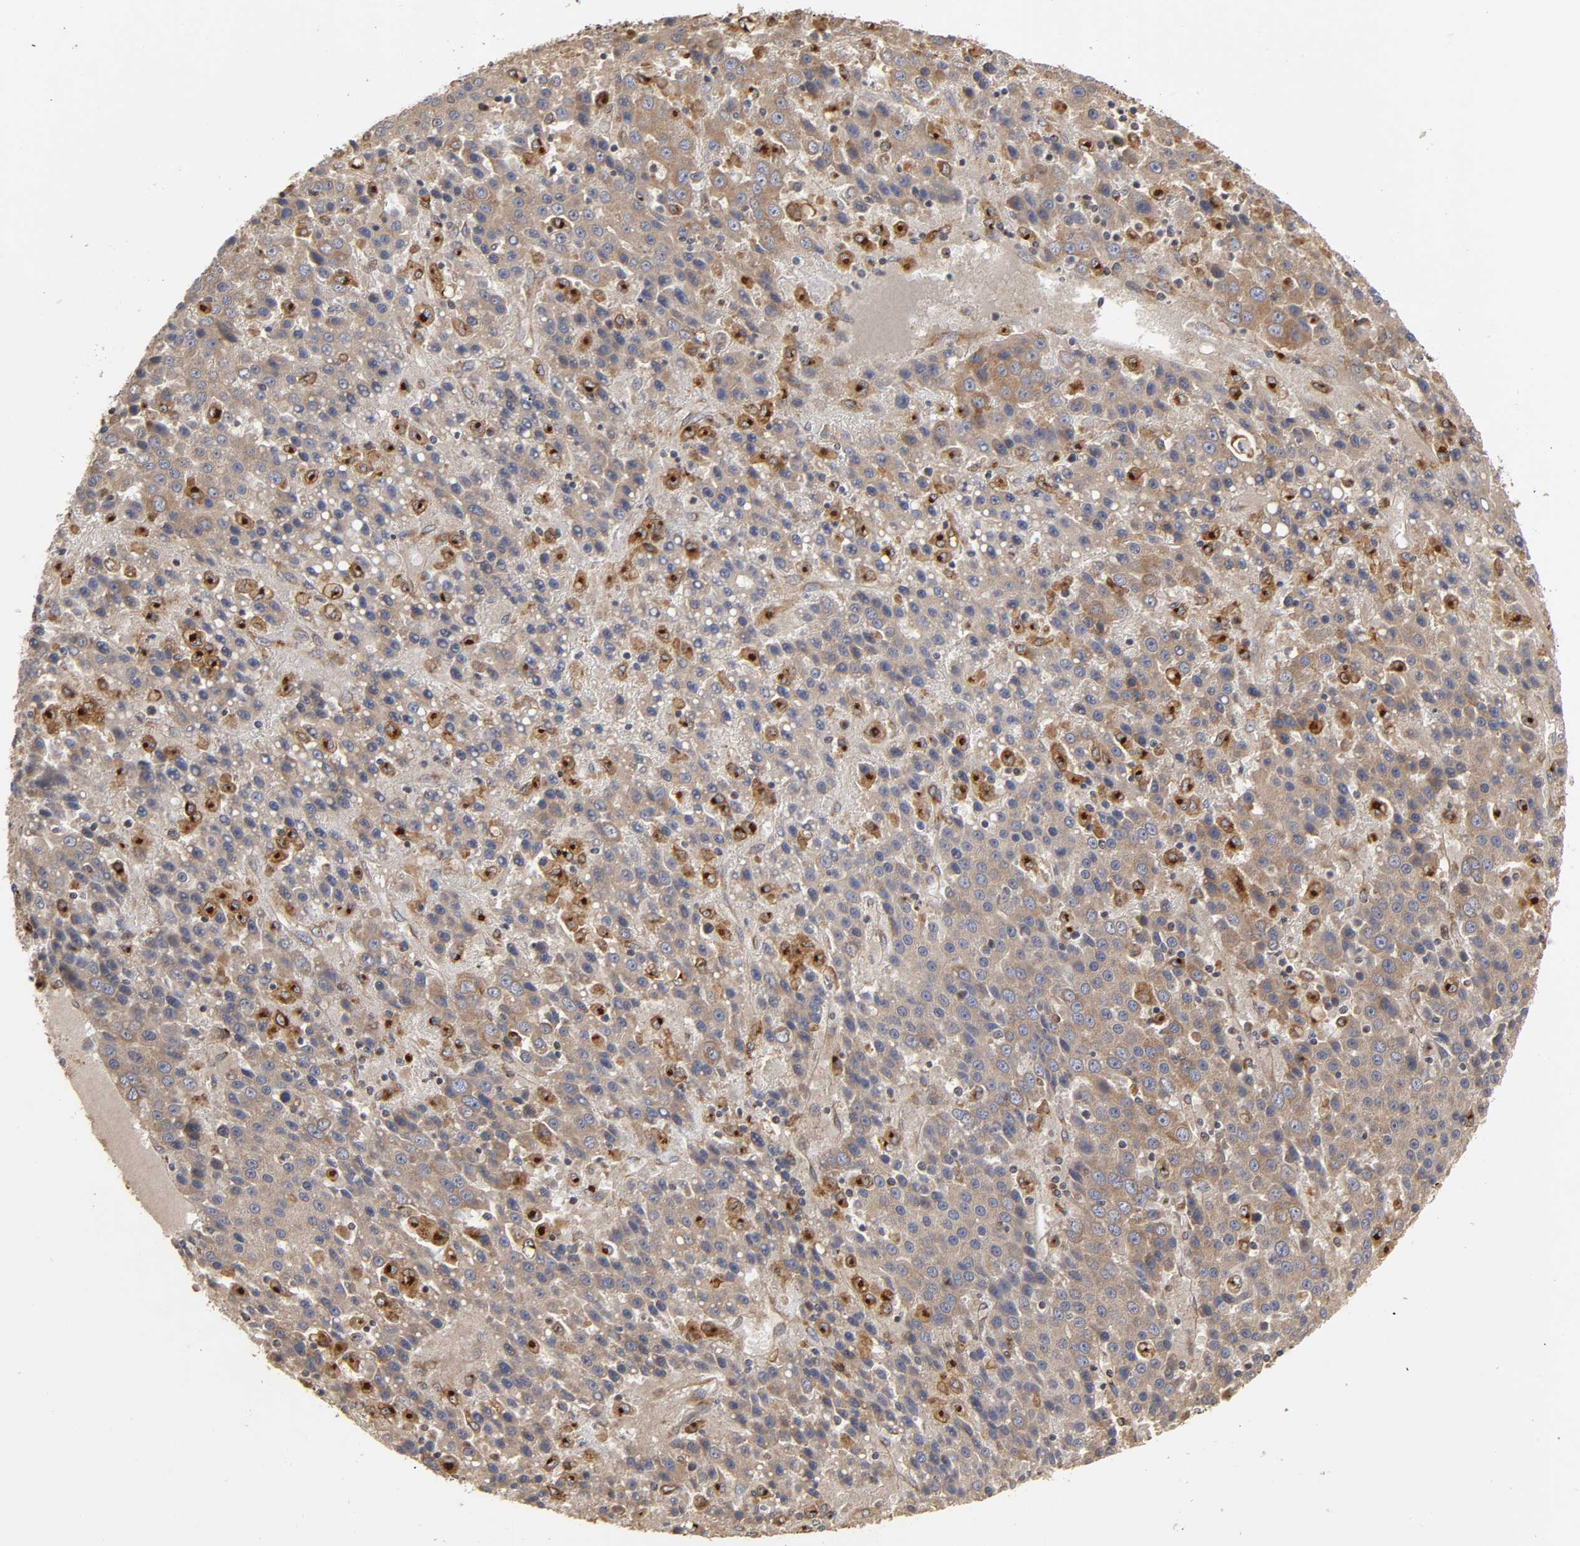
{"staining": {"intensity": "moderate", "quantity": ">75%", "location": "cytoplasmic/membranous"}, "tissue": "liver cancer", "cell_type": "Tumor cells", "image_type": "cancer", "snomed": [{"axis": "morphology", "description": "Carcinoma, Hepatocellular, NOS"}, {"axis": "topography", "description": "Liver"}], "caption": "Brown immunohistochemical staining in human liver cancer (hepatocellular carcinoma) demonstrates moderate cytoplasmic/membranous expression in about >75% of tumor cells.", "gene": "GNPTG", "patient": {"sex": "female", "age": 53}}